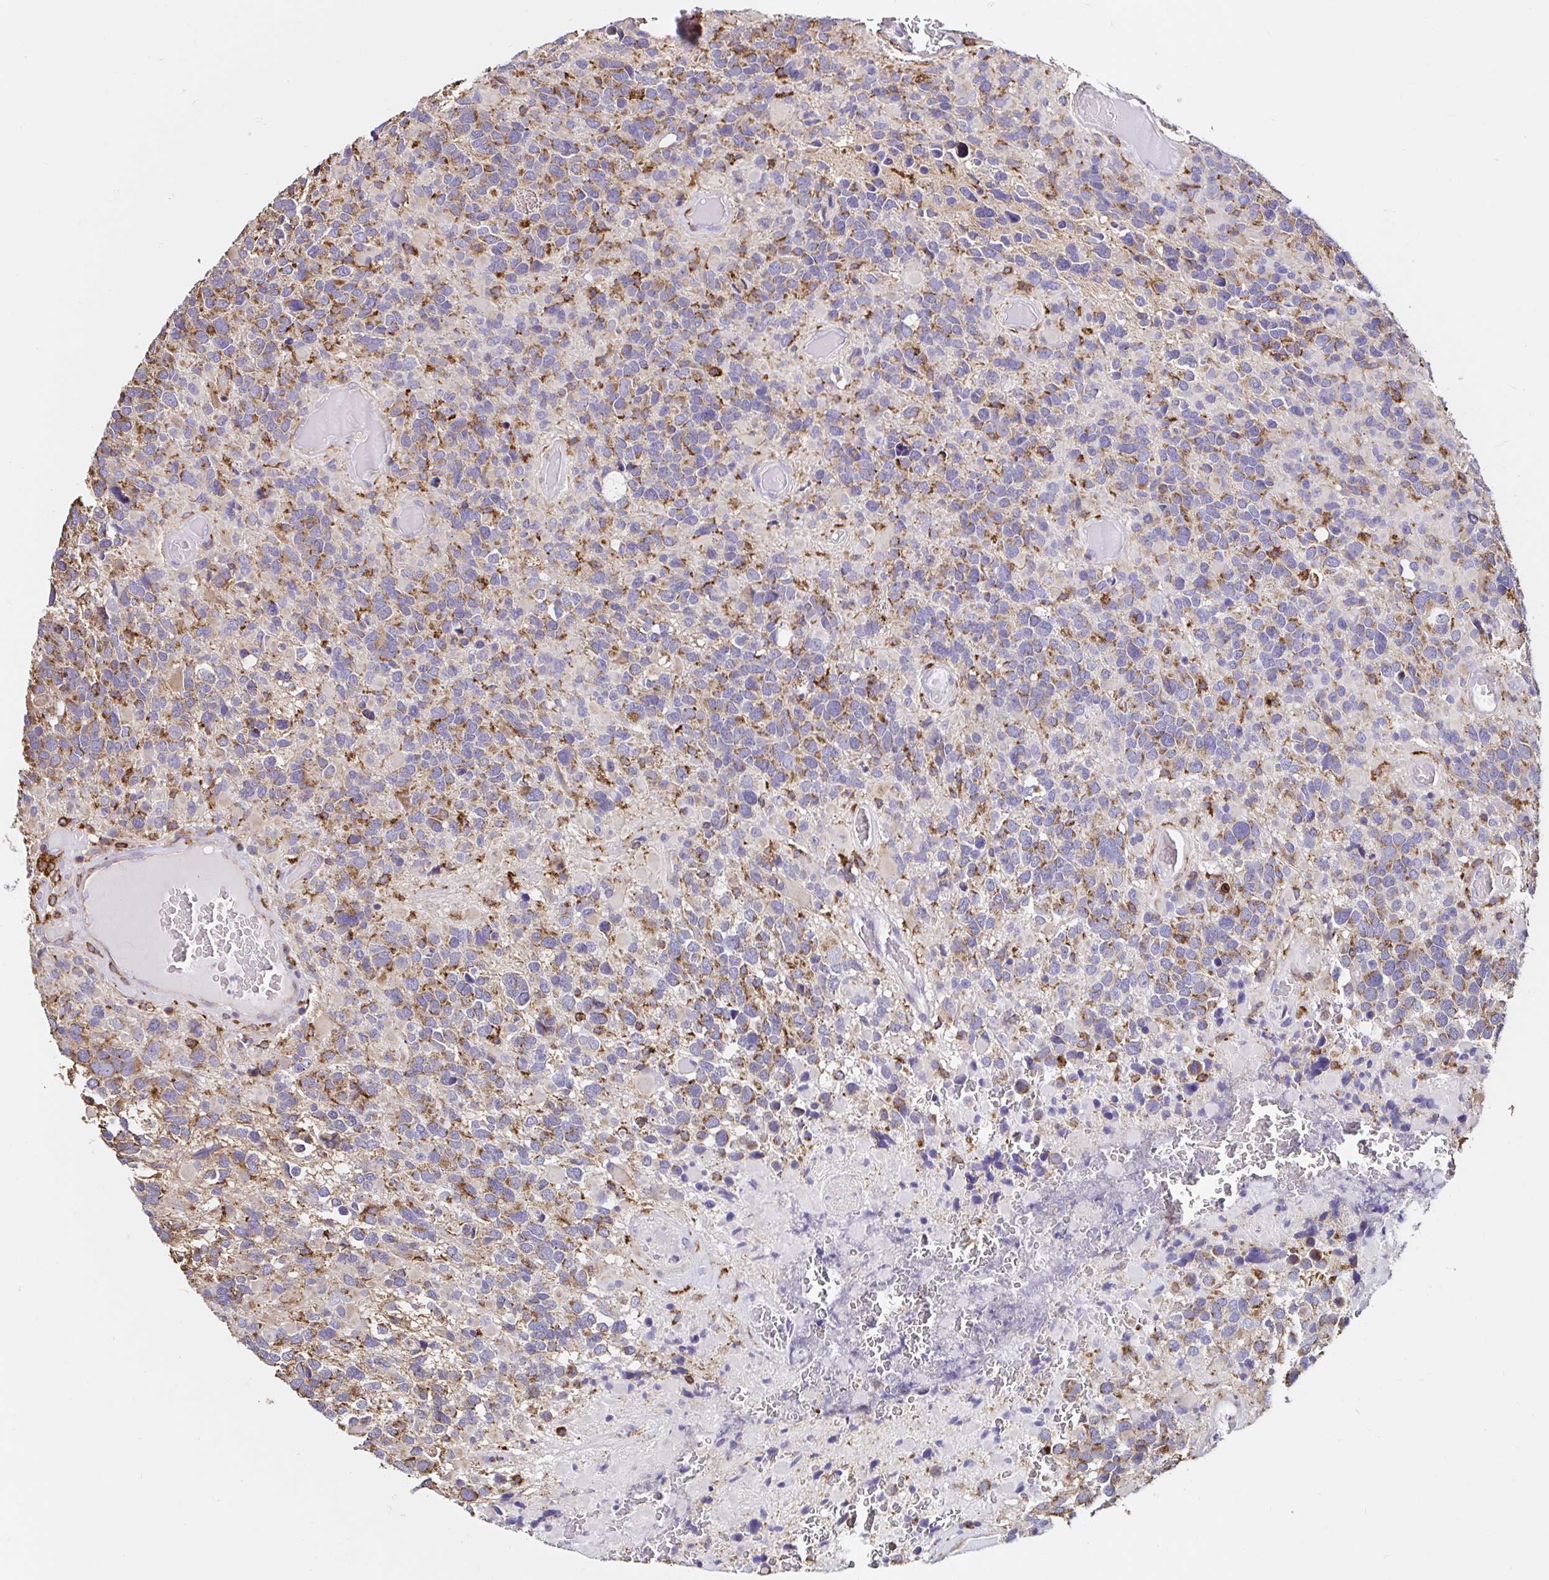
{"staining": {"intensity": "moderate", "quantity": "25%-75%", "location": "cytoplasmic/membranous"}, "tissue": "glioma", "cell_type": "Tumor cells", "image_type": "cancer", "snomed": [{"axis": "morphology", "description": "Glioma, malignant, High grade"}, {"axis": "topography", "description": "Brain"}], "caption": "Immunohistochemistry (IHC) image of neoplastic tissue: human glioma stained using IHC demonstrates medium levels of moderate protein expression localized specifically in the cytoplasmic/membranous of tumor cells, appearing as a cytoplasmic/membranous brown color.", "gene": "MSR1", "patient": {"sex": "female", "age": 40}}